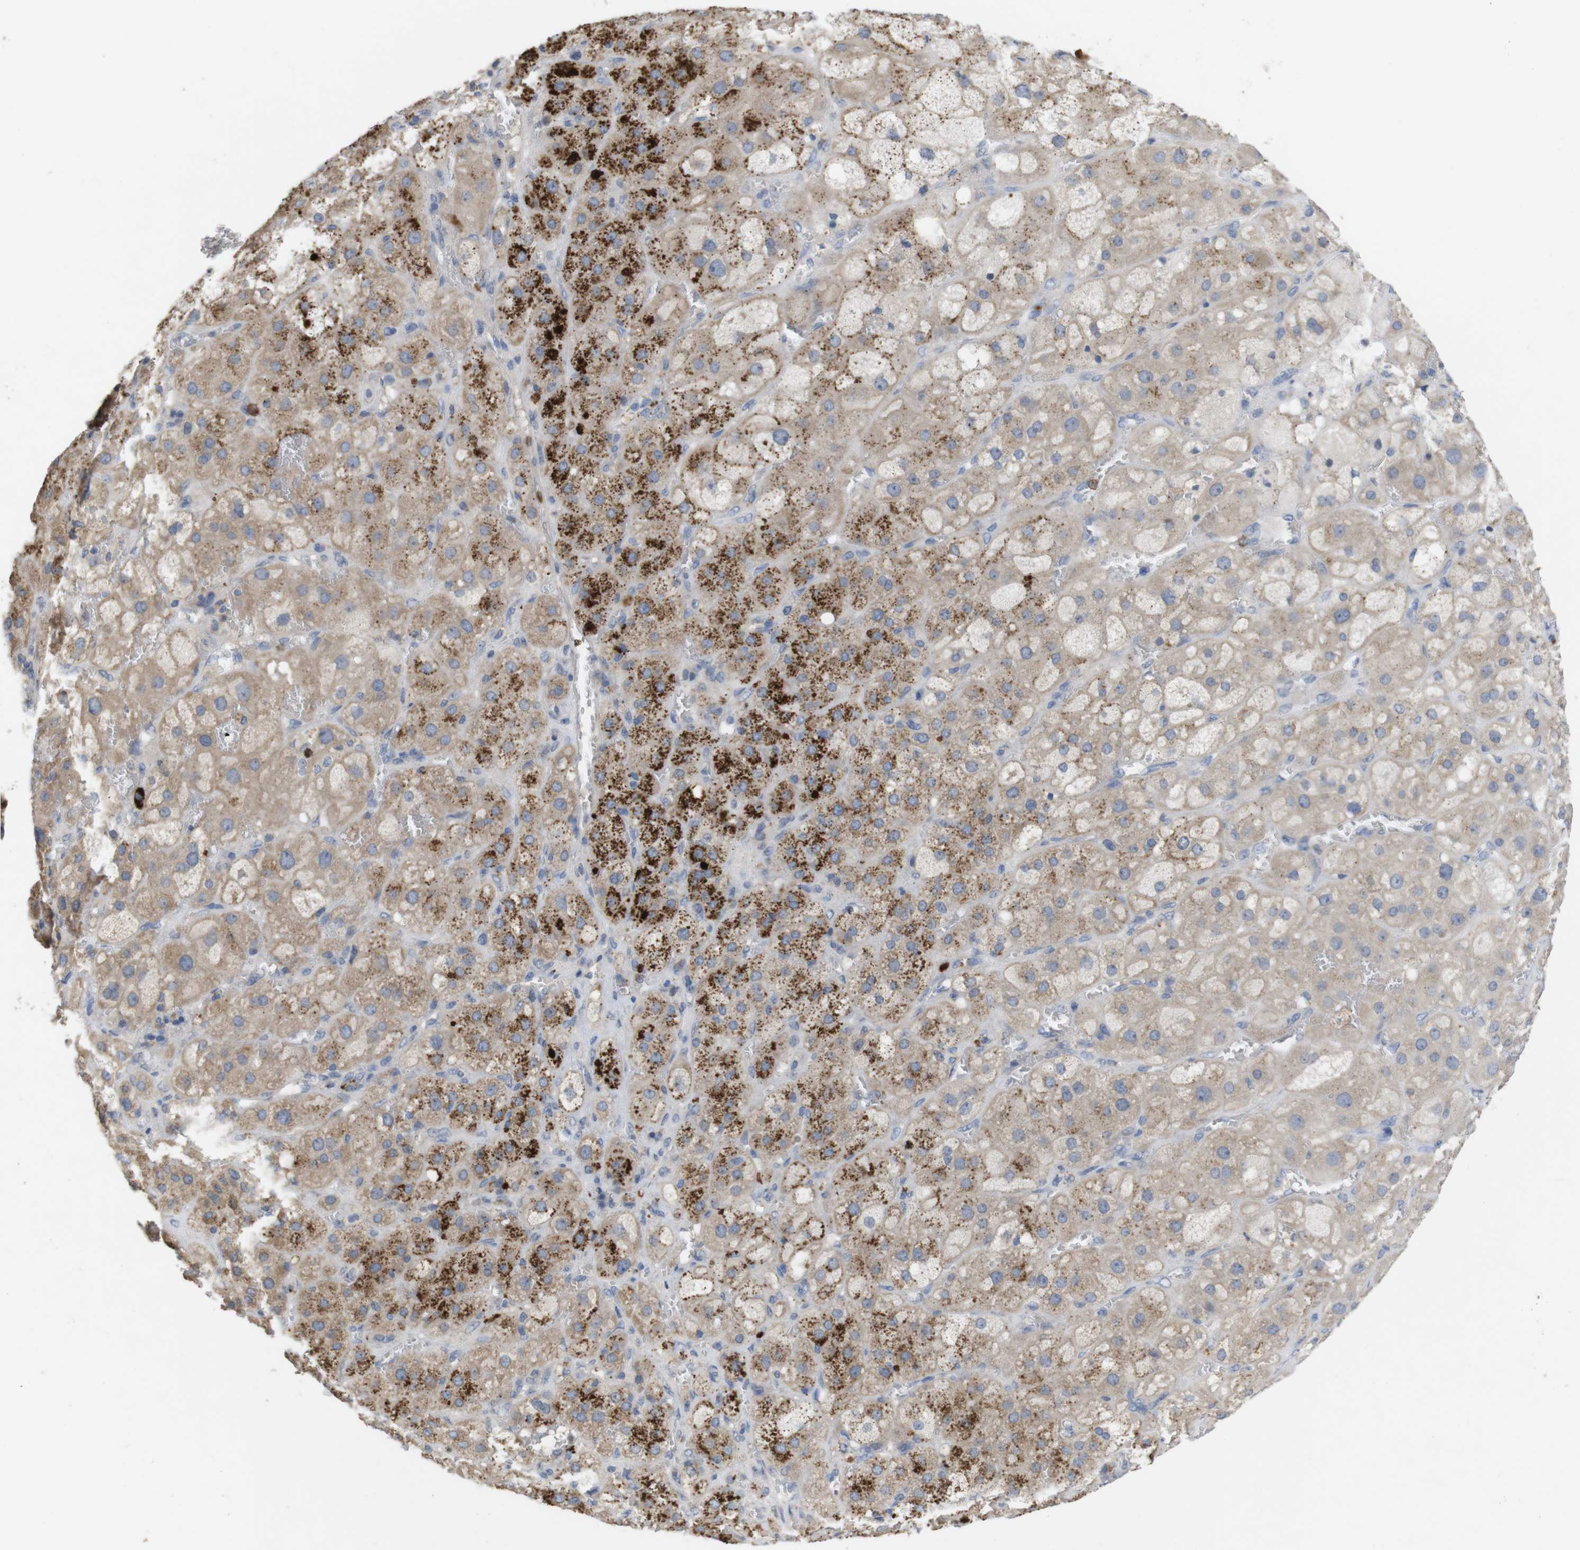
{"staining": {"intensity": "strong", "quantity": "25%-75%", "location": "cytoplasmic/membranous"}, "tissue": "adrenal gland", "cell_type": "Glandular cells", "image_type": "normal", "snomed": [{"axis": "morphology", "description": "Normal tissue, NOS"}, {"axis": "topography", "description": "Adrenal gland"}], "caption": "Benign adrenal gland reveals strong cytoplasmic/membranous positivity in approximately 25%-75% of glandular cells (DAB IHC with brightfield microscopy, high magnification)..", "gene": "TSPAN14", "patient": {"sex": "female", "age": 47}}